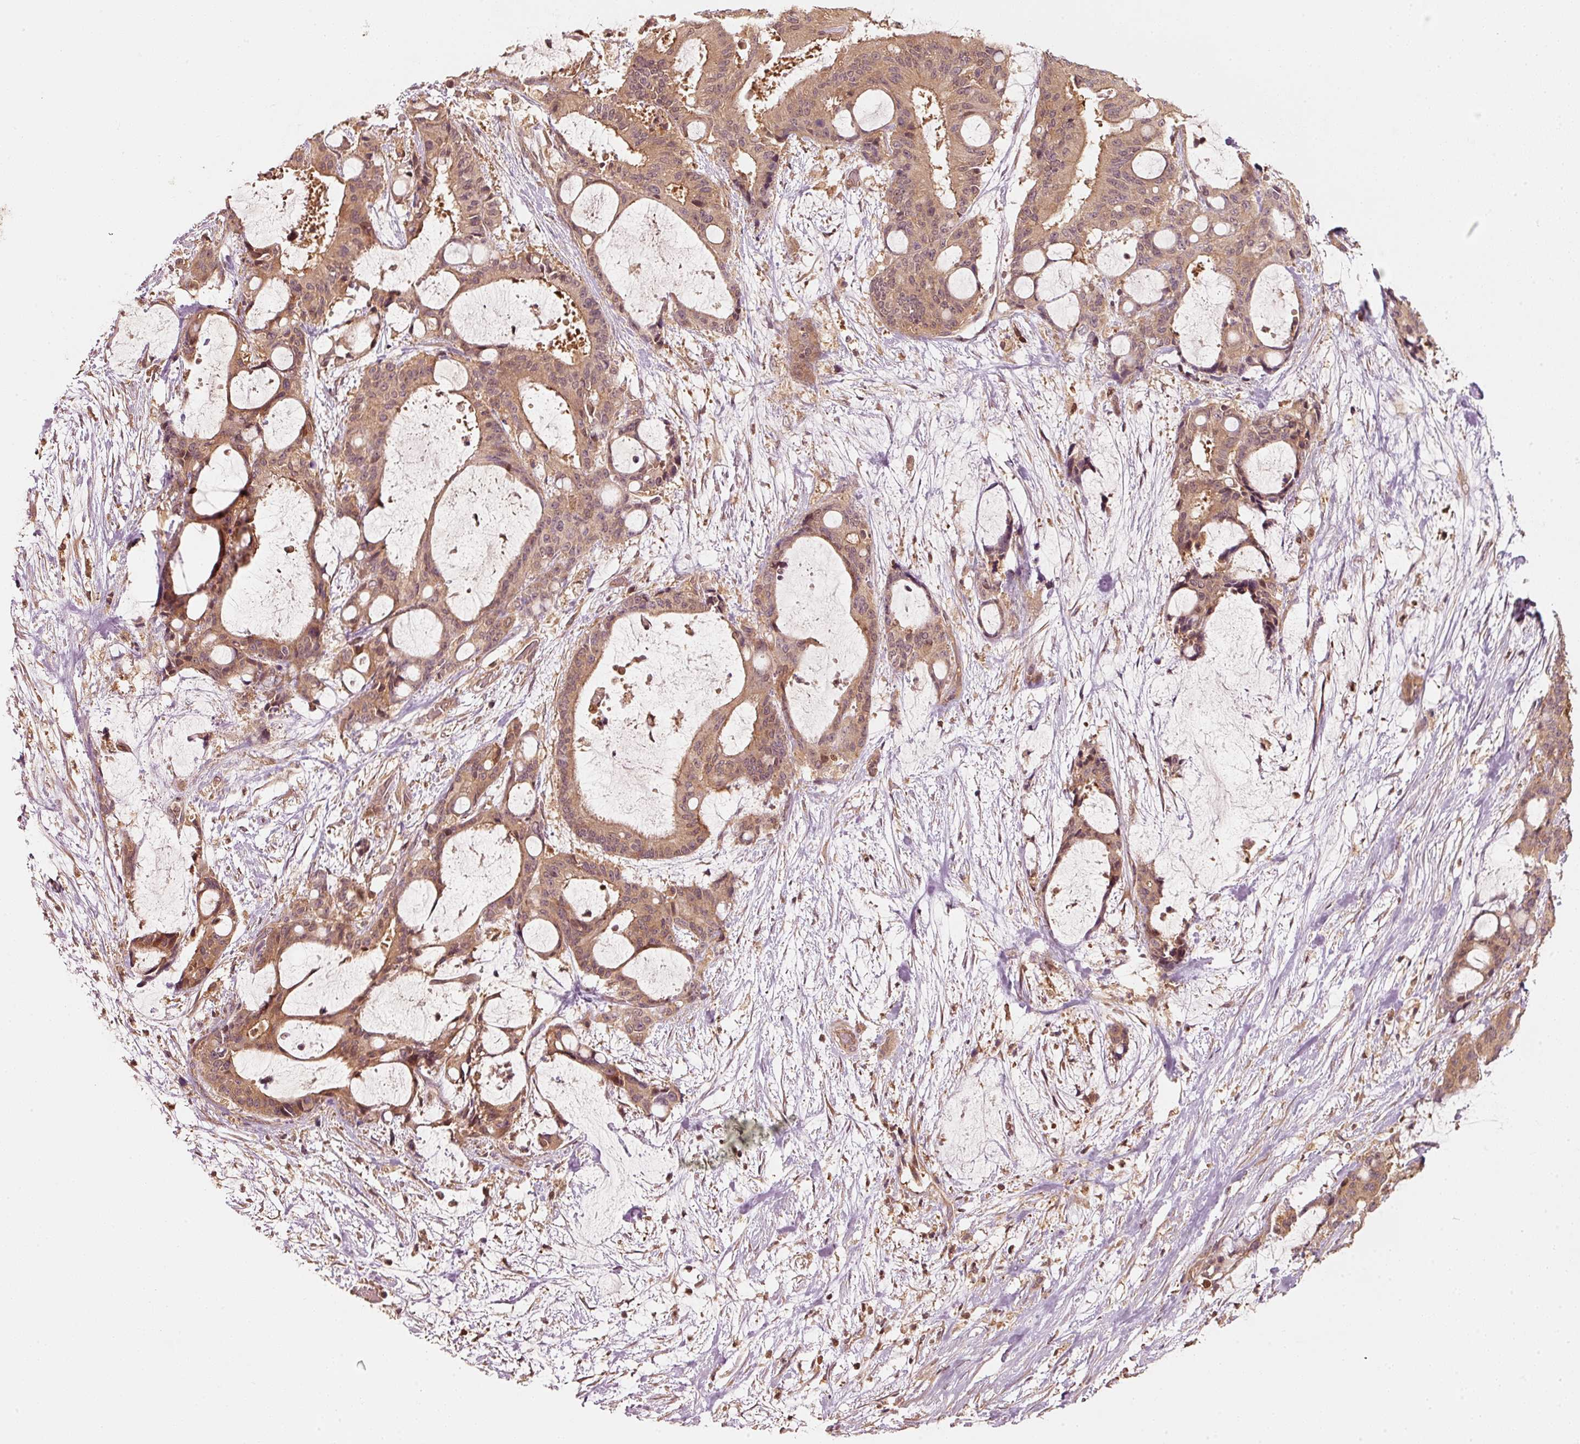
{"staining": {"intensity": "moderate", "quantity": ">75%", "location": "cytoplasmic/membranous"}, "tissue": "liver cancer", "cell_type": "Tumor cells", "image_type": "cancer", "snomed": [{"axis": "morphology", "description": "Normal tissue, NOS"}, {"axis": "morphology", "description": "Cholangiocarcinoma"}, {"axis": "topography", "description": "Liver"}, {"axis": "topography", "description": "Peripheral nerve tissue"}], "caption": "High-power microscopy captured an immunohistochemistry (IHC) micrograph of liver cancer (cholangiocarcinoma), revealing moderate cytoplasmic/membranous expression in approximately >75% of tumor cells.", "gene": "RRAS2", "patient": {"sex": "female", "age": 73}}